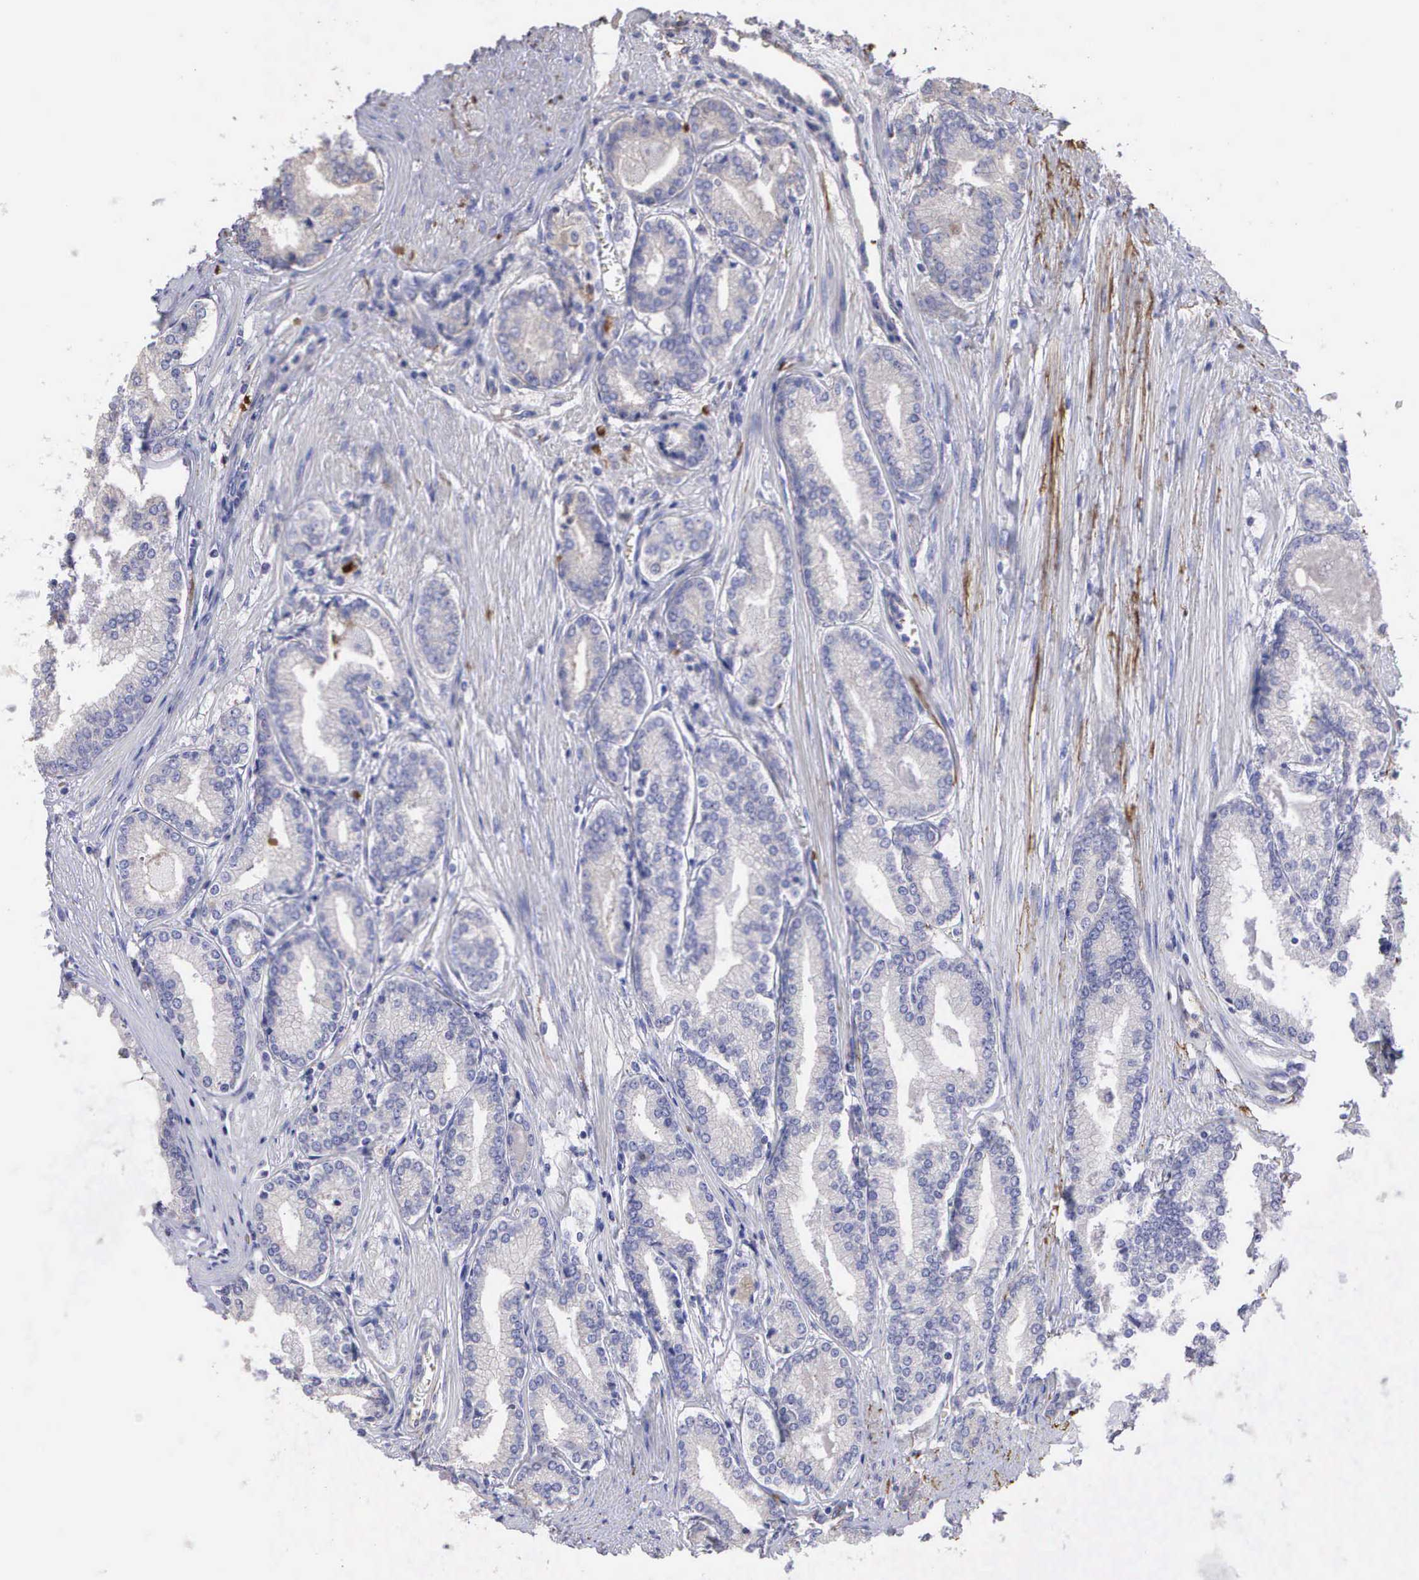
{"staining": {"intensity": "negative", "quantity": "none", "location": "none"}, "tissue": "prostate cancer", "cell_type": "Tumor cells", "image_type": "cancer", "snomed": [{"axis": "morphology", "description": "Adenocarcinoma, Medium grade"}, {"axis": "topography", "description": "Prostate"}], "caption": "High magnification brightfield microscopy of medium-grade adenocarcinoma (prostate) stained with DAB (brown) and counterstained with hematoxylin (blue): tumor cells show no significant staining. The staining is performed using DAB brown chromogen with nuclei counter-stained in using hematoxylin.", "gene": "CLU", "patient": {"sex": "male", "age": 72}}